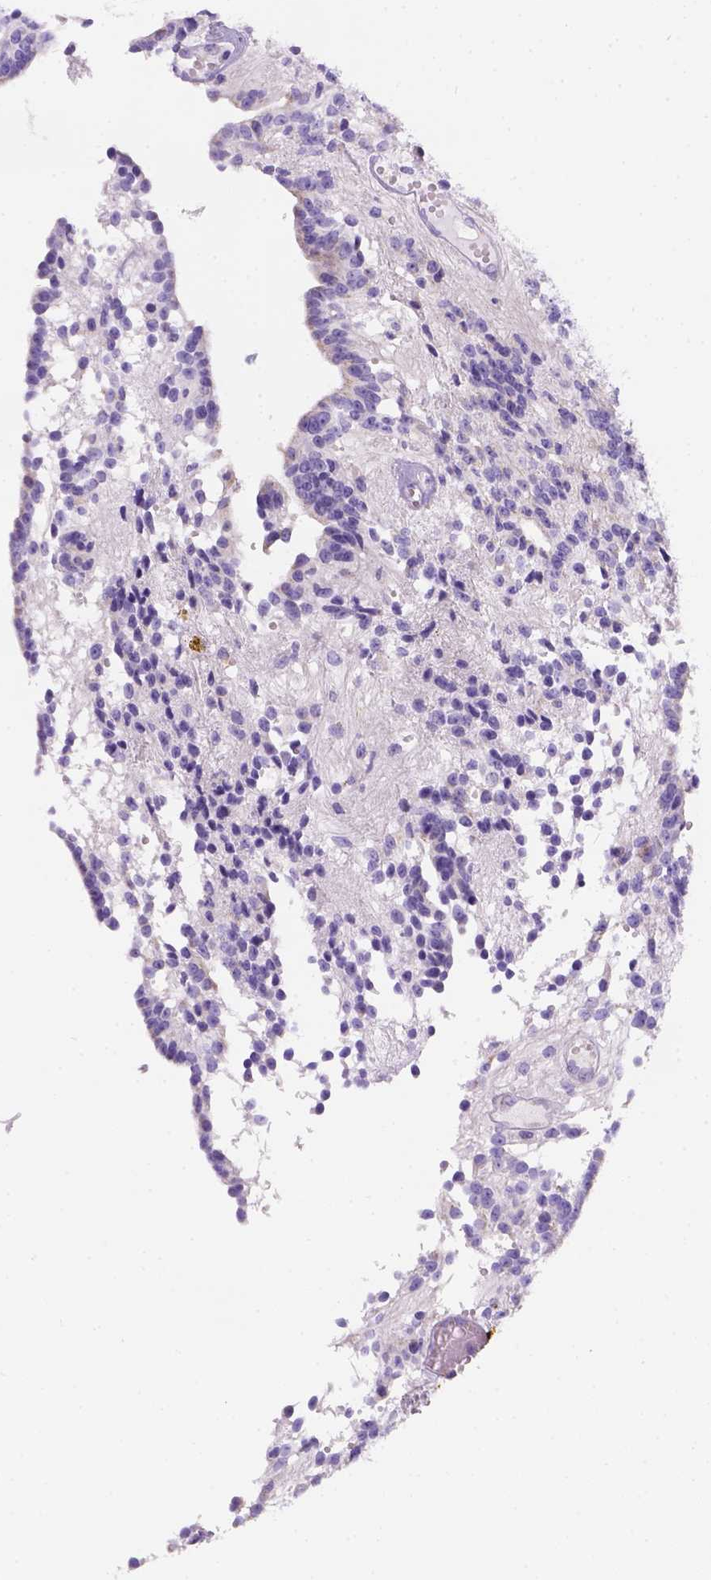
{"staining": {"intensity": "weak", "quantity": "<25%", "location": "cytoplasmic/membranous"}, "tissue": "glioma", "cell_type": "Tumor cells", "image_type": "cancer", "snomed": [{"axis": "morphology", "description": "Glioma, malignant, Low grade"}, {"axis": "topography", "description": "Brain"}], "caption": "There is no significant expression in tumor cells of glioma.", "gene": "PHF7", "patient": {"sex": "male", "age": 31}}